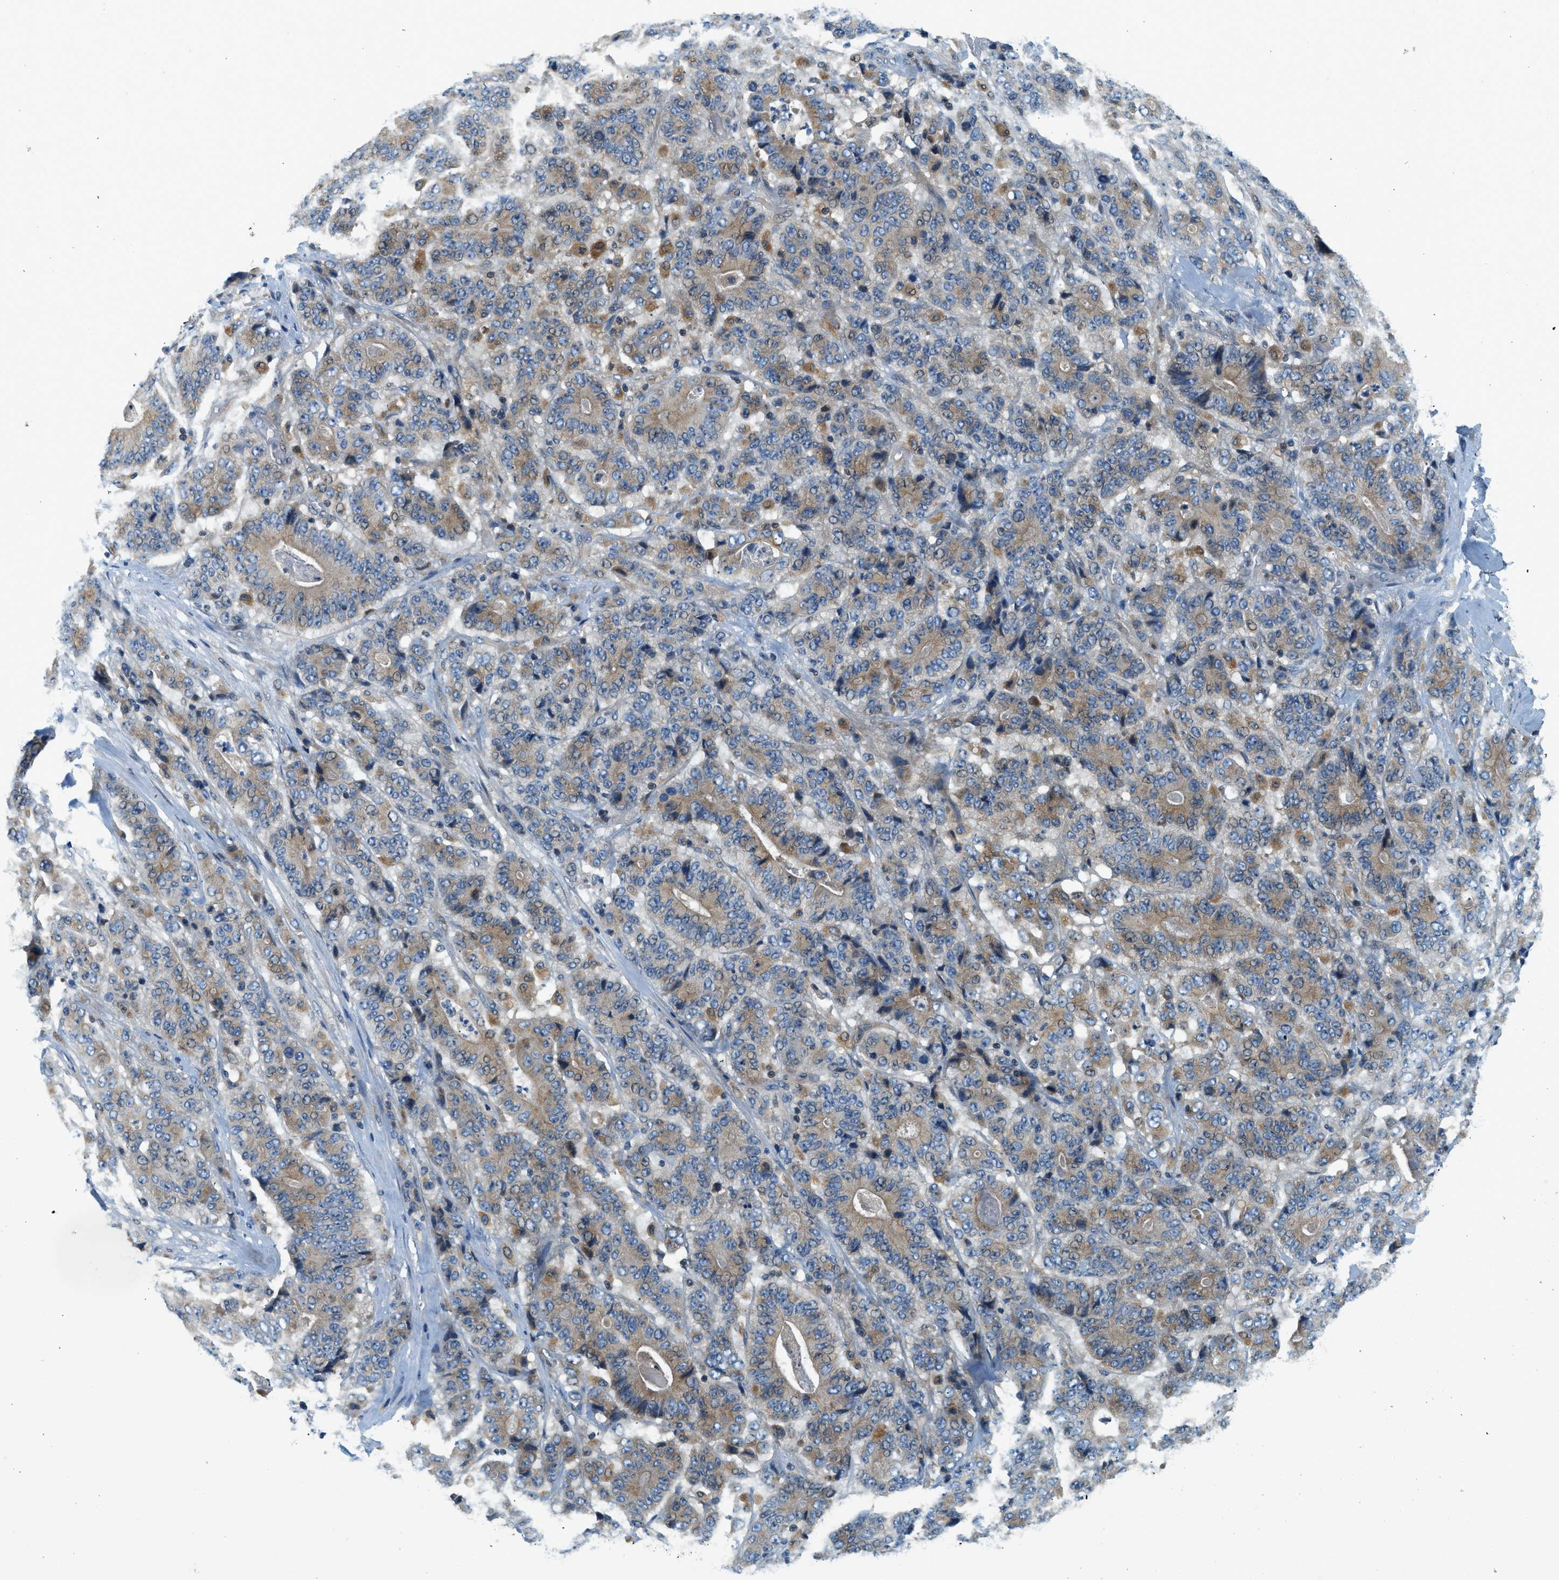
{"staining": {"intensity": "moderate", "quantity": ">75%", "location": "cytoplasmic/membranous"}, "tissue": "stomach cancer", "cell_type": "Tumor cells", "image_type": "cancer", "snomed": [{"axis": "morphology", "description": "Adenocarcinoma, NOS"}, {"axis": "topography", "description": "Stomach"}], "caption": "The image displays staining of stomach cancer, revealing moderate cytoplasmic/membranous protein positivity (brown color) within tumor cells. (DAB (3,3'-diaminobenzidine) IHC with brightfield microscopy, high magnification).", "gene": "KCNK1", "patient": {"sex": "female", "age": 73}}